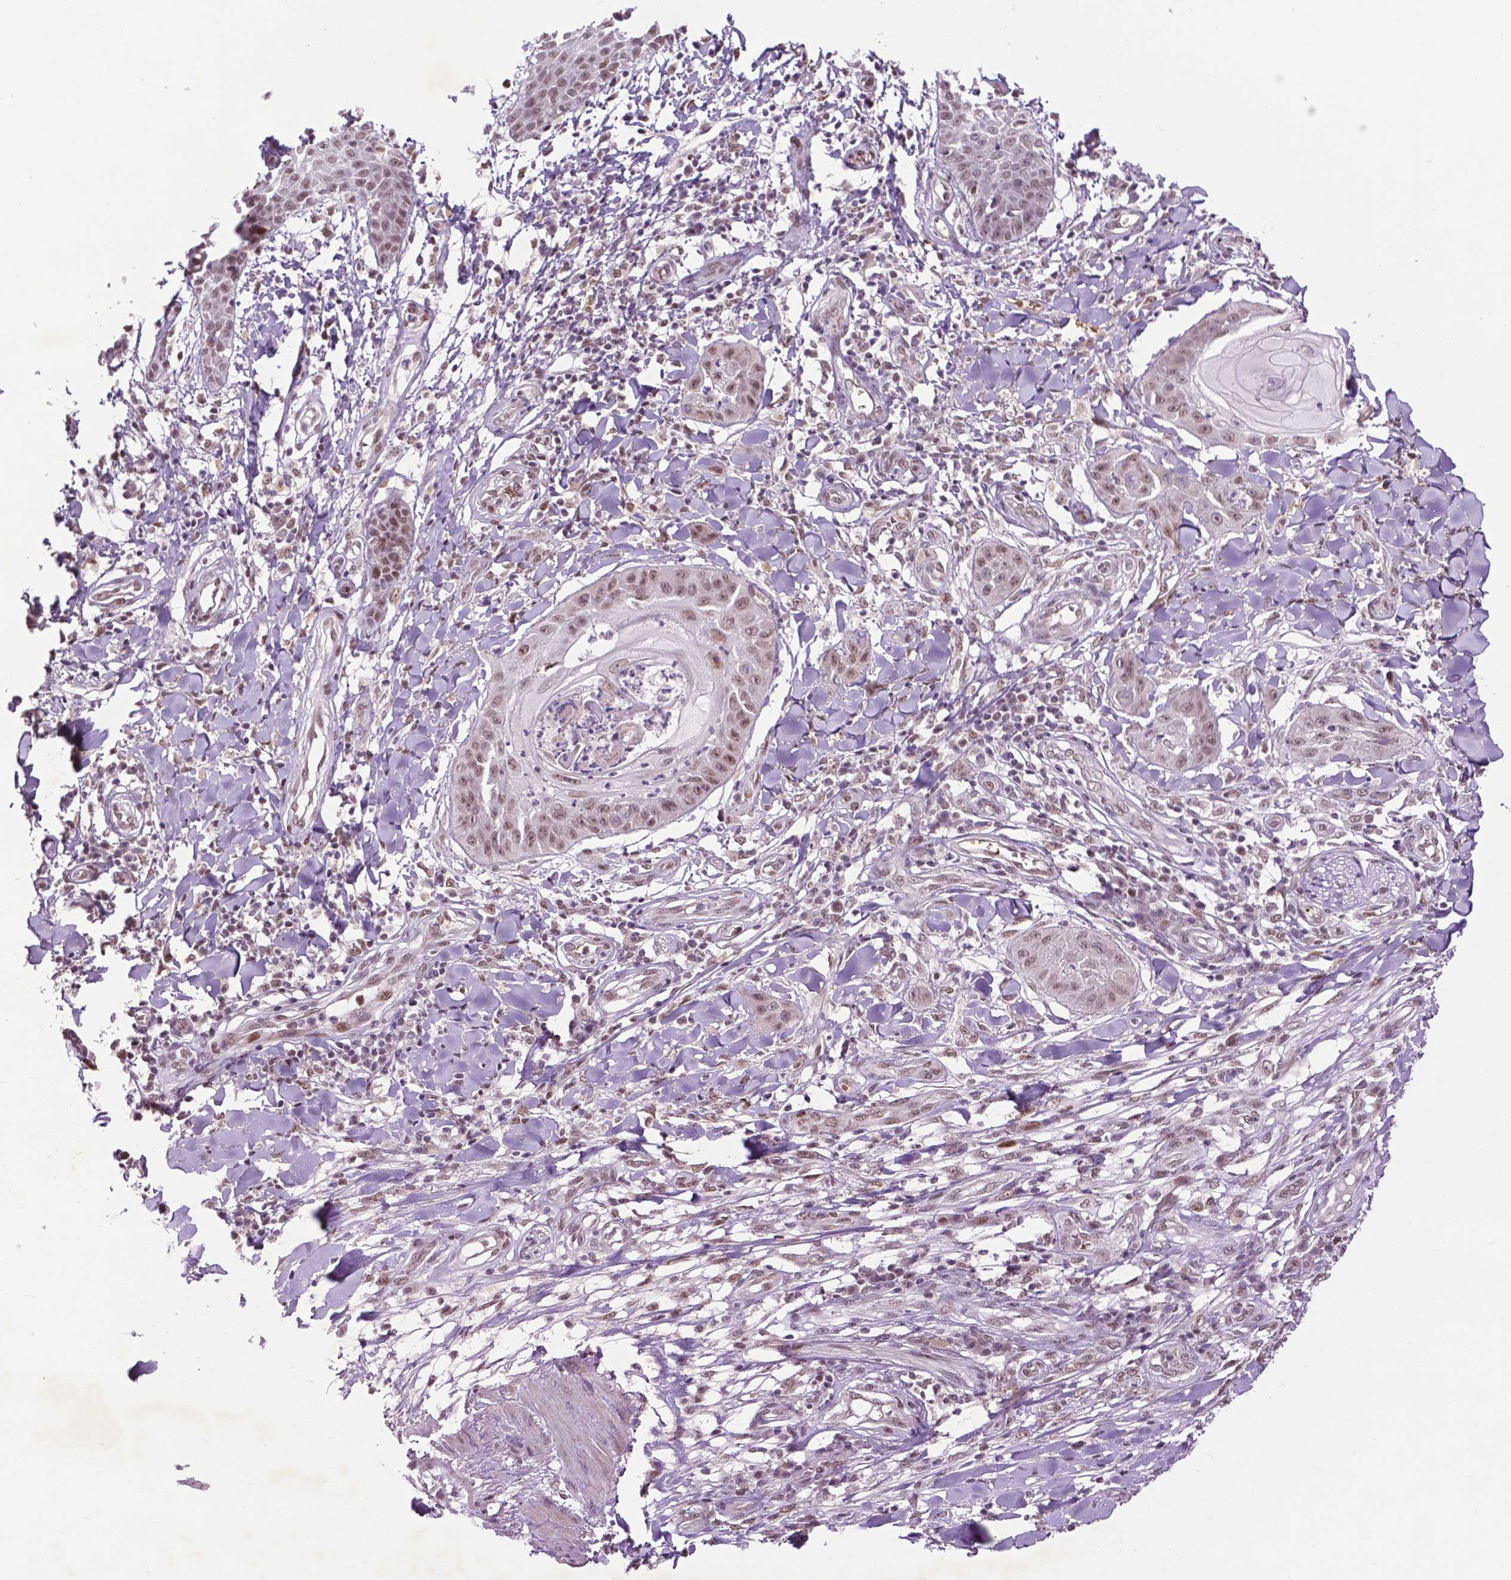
{"staining": {"intensity": "weak", "quantity": ">75%", "location": "nuclear"}, "tissue": "skin cancer", "cell_type": "Tumor cells", "image_type": "cancer", "snomed": [{"axis": "morphology", "description": "Squamous cell carcinoma, NOS"}, {"axis": "topography", "description": "Skin"}], "caption": "IHC histopathology image of squamous cell carcinoma (skin) stained for a protein (brown), which demonstrates low levels of weak nuclear positivity in about >75% of tumor cells.", "gene": "ZNF41", "patient": {"sex": "male", "age": 70}}